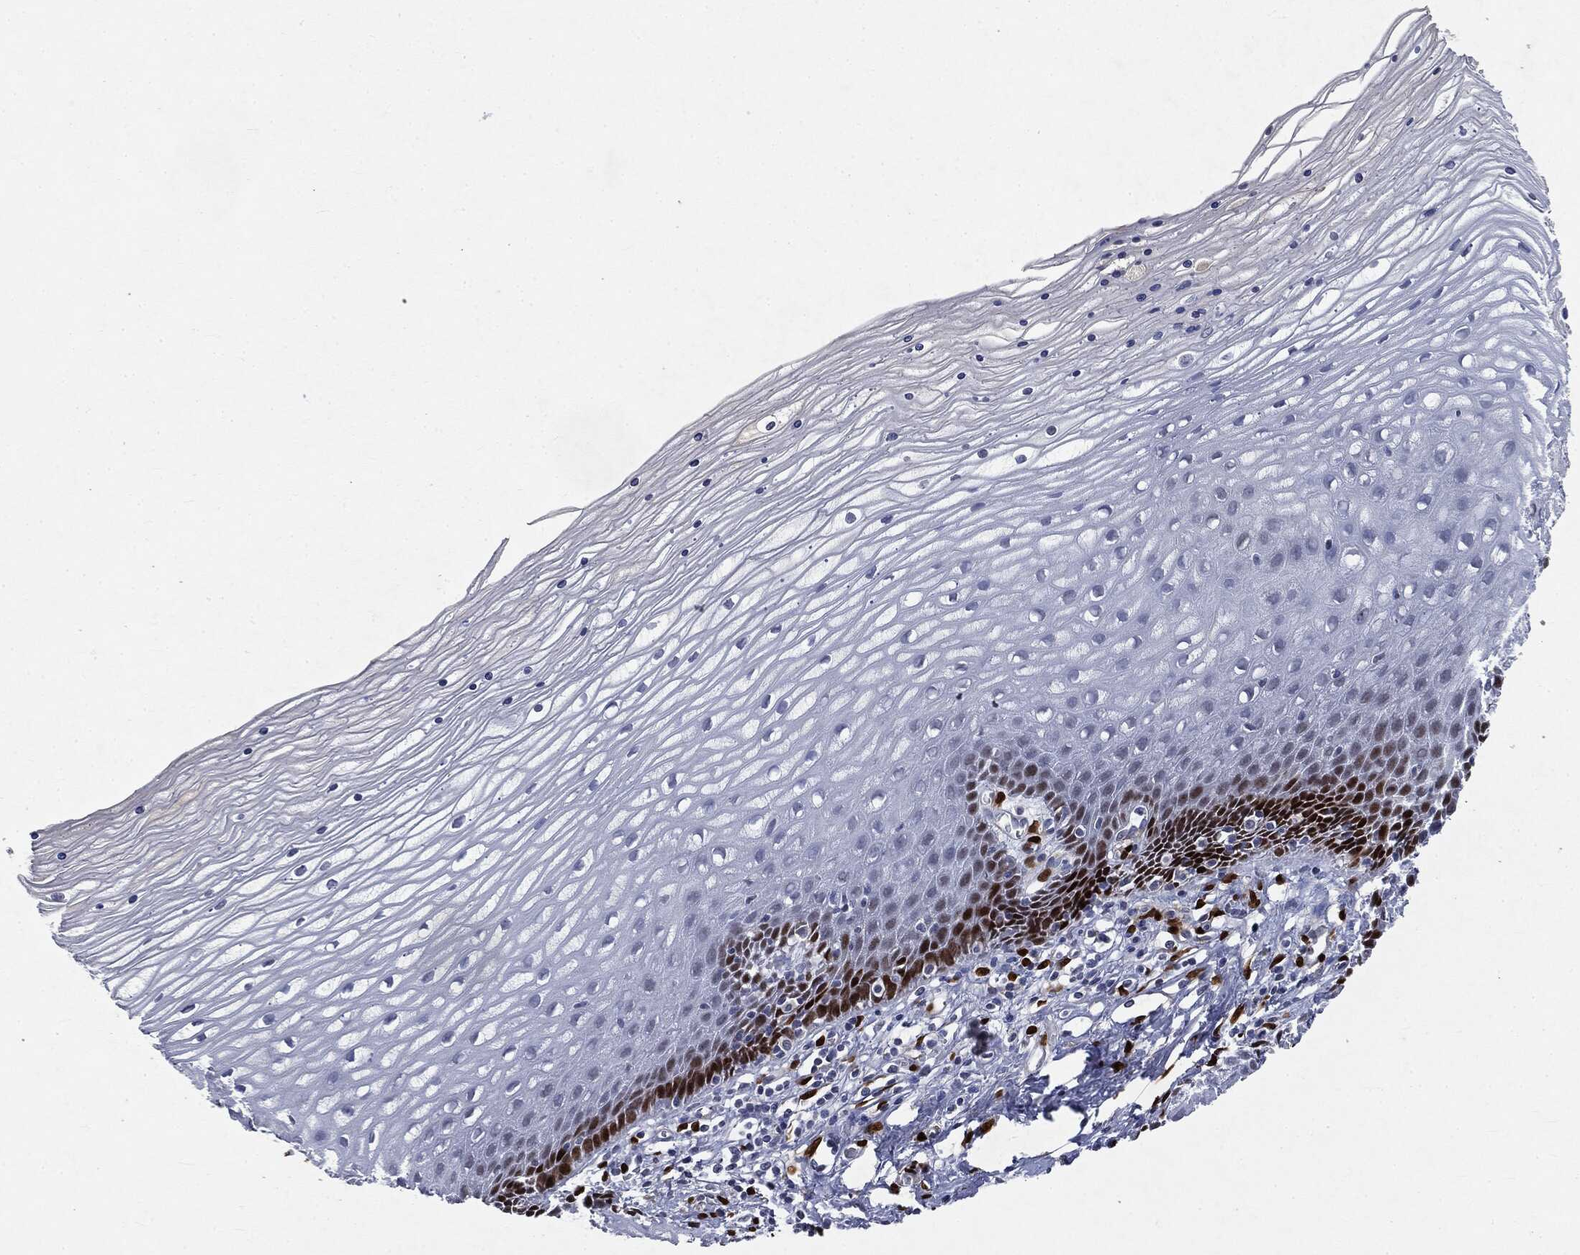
{"staining": {"intensity": "negative", "quantity": "none", "location": "none"}, "tissue": "cervix", "cell_type": "Glandular cells", "image_type": "normal", "snomed": [{"axis": "morphology", "description": "Normal tissue, NOS"}, {"axis": "topography", "description": "Cervix"}], "caption": "Glandular cells are negative for brown protein staining in benign cervix. (DAB immunohistochemistry visualized using brightfield microscopy, high magnification).", "gene": "CASD1", "patient": {"sex": "female", "age": 35}}